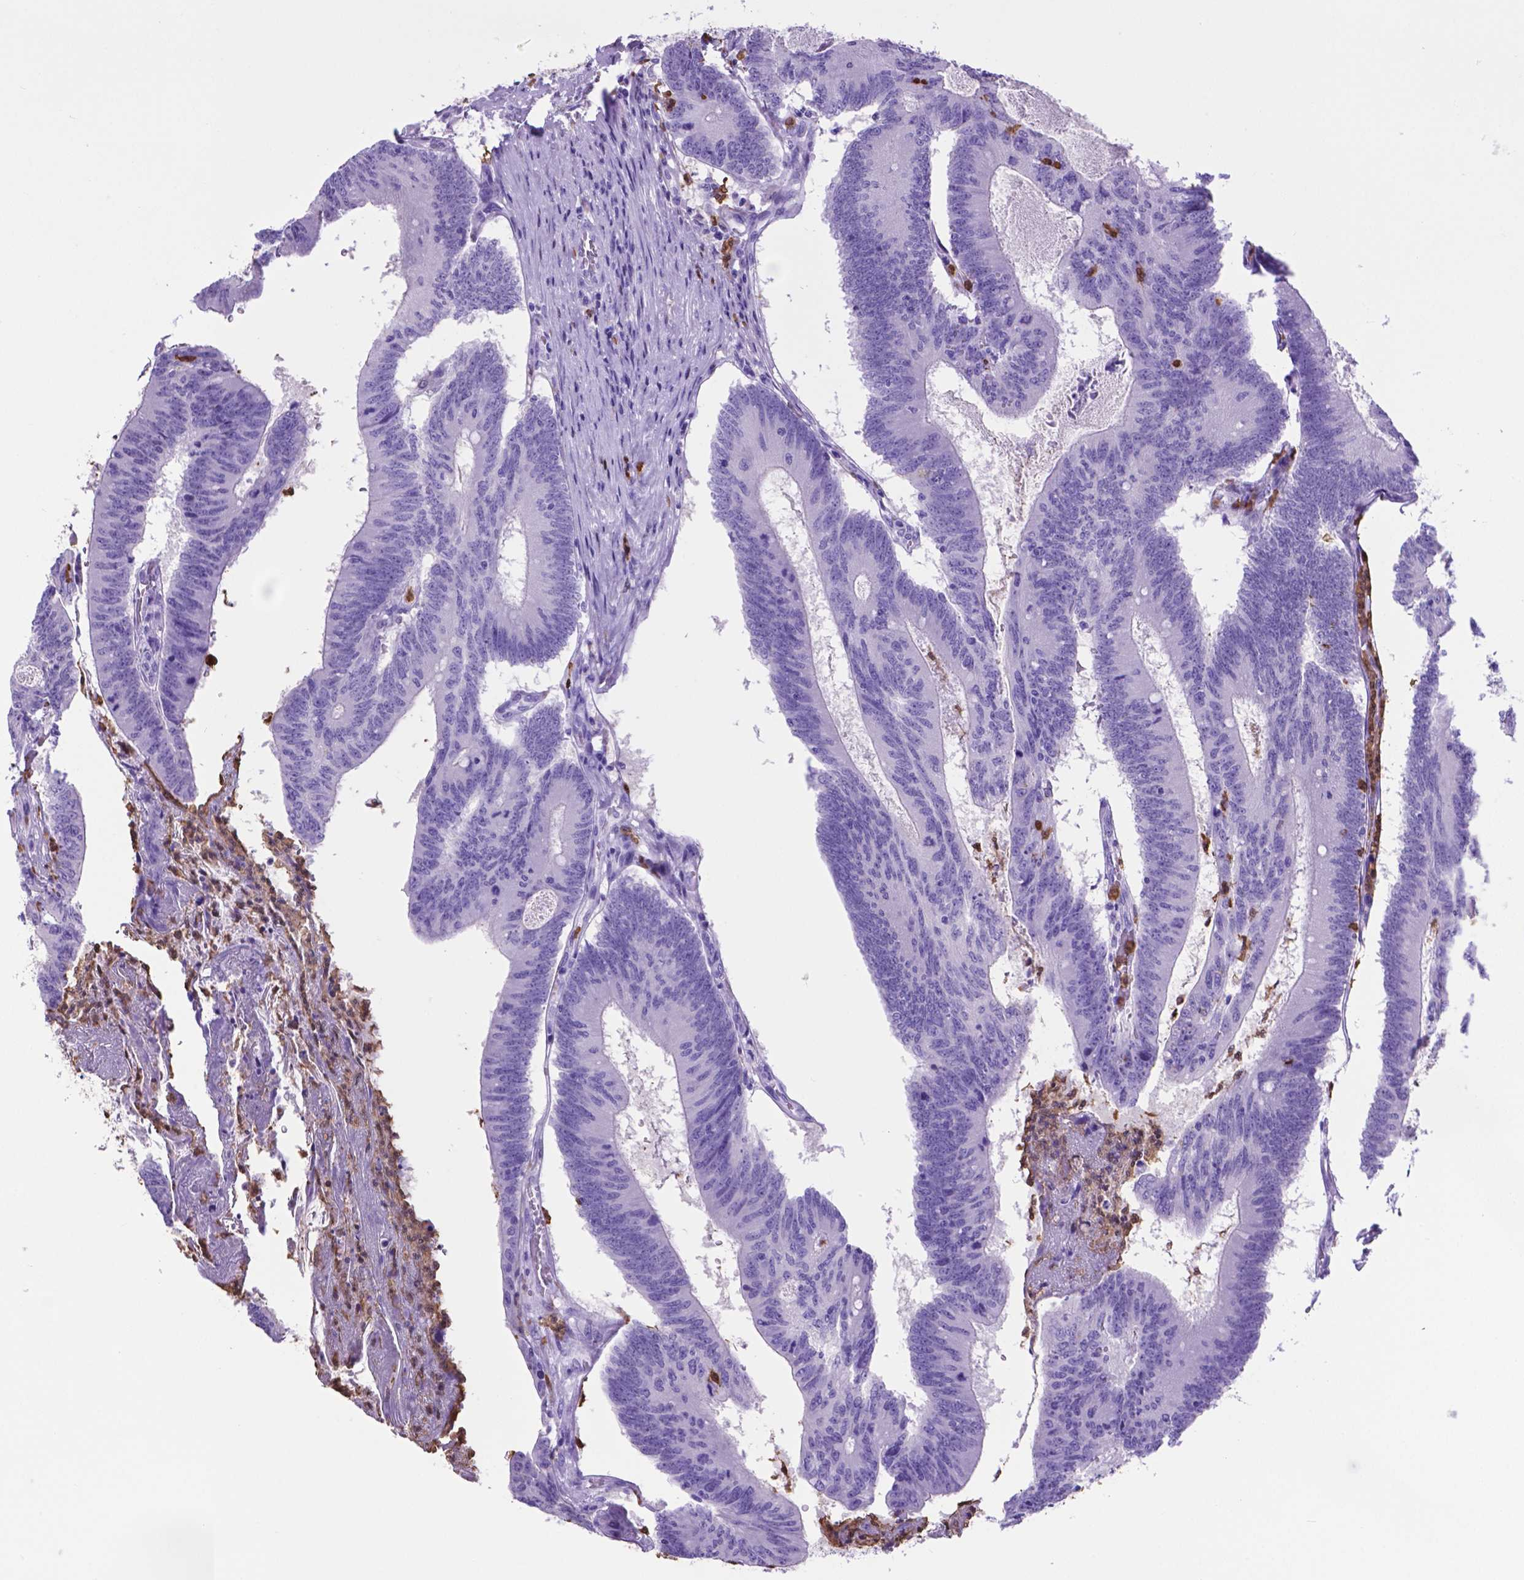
{"staining": {"intensity": "negative", "quantity": "none", "location": "none"}, "tissue": "colorectal cancer", "cell_type": "Tumor cells", "image_type": "cancer", "snomed": [{"axis": "morphology", "description": "Adenocarcinoma, NOS"}, {"axis": "topography", "description": "Colon"}], "caption": "Colorectal cancer (adenocarcinoma) was stained to show a protein in brown. There is no significant expression in tumor cells. (DAB IHC visualized using brightfield microscopy, high magnification).", "gene": "LZTR1", "patient": {"sex": "female", "age": 70}}